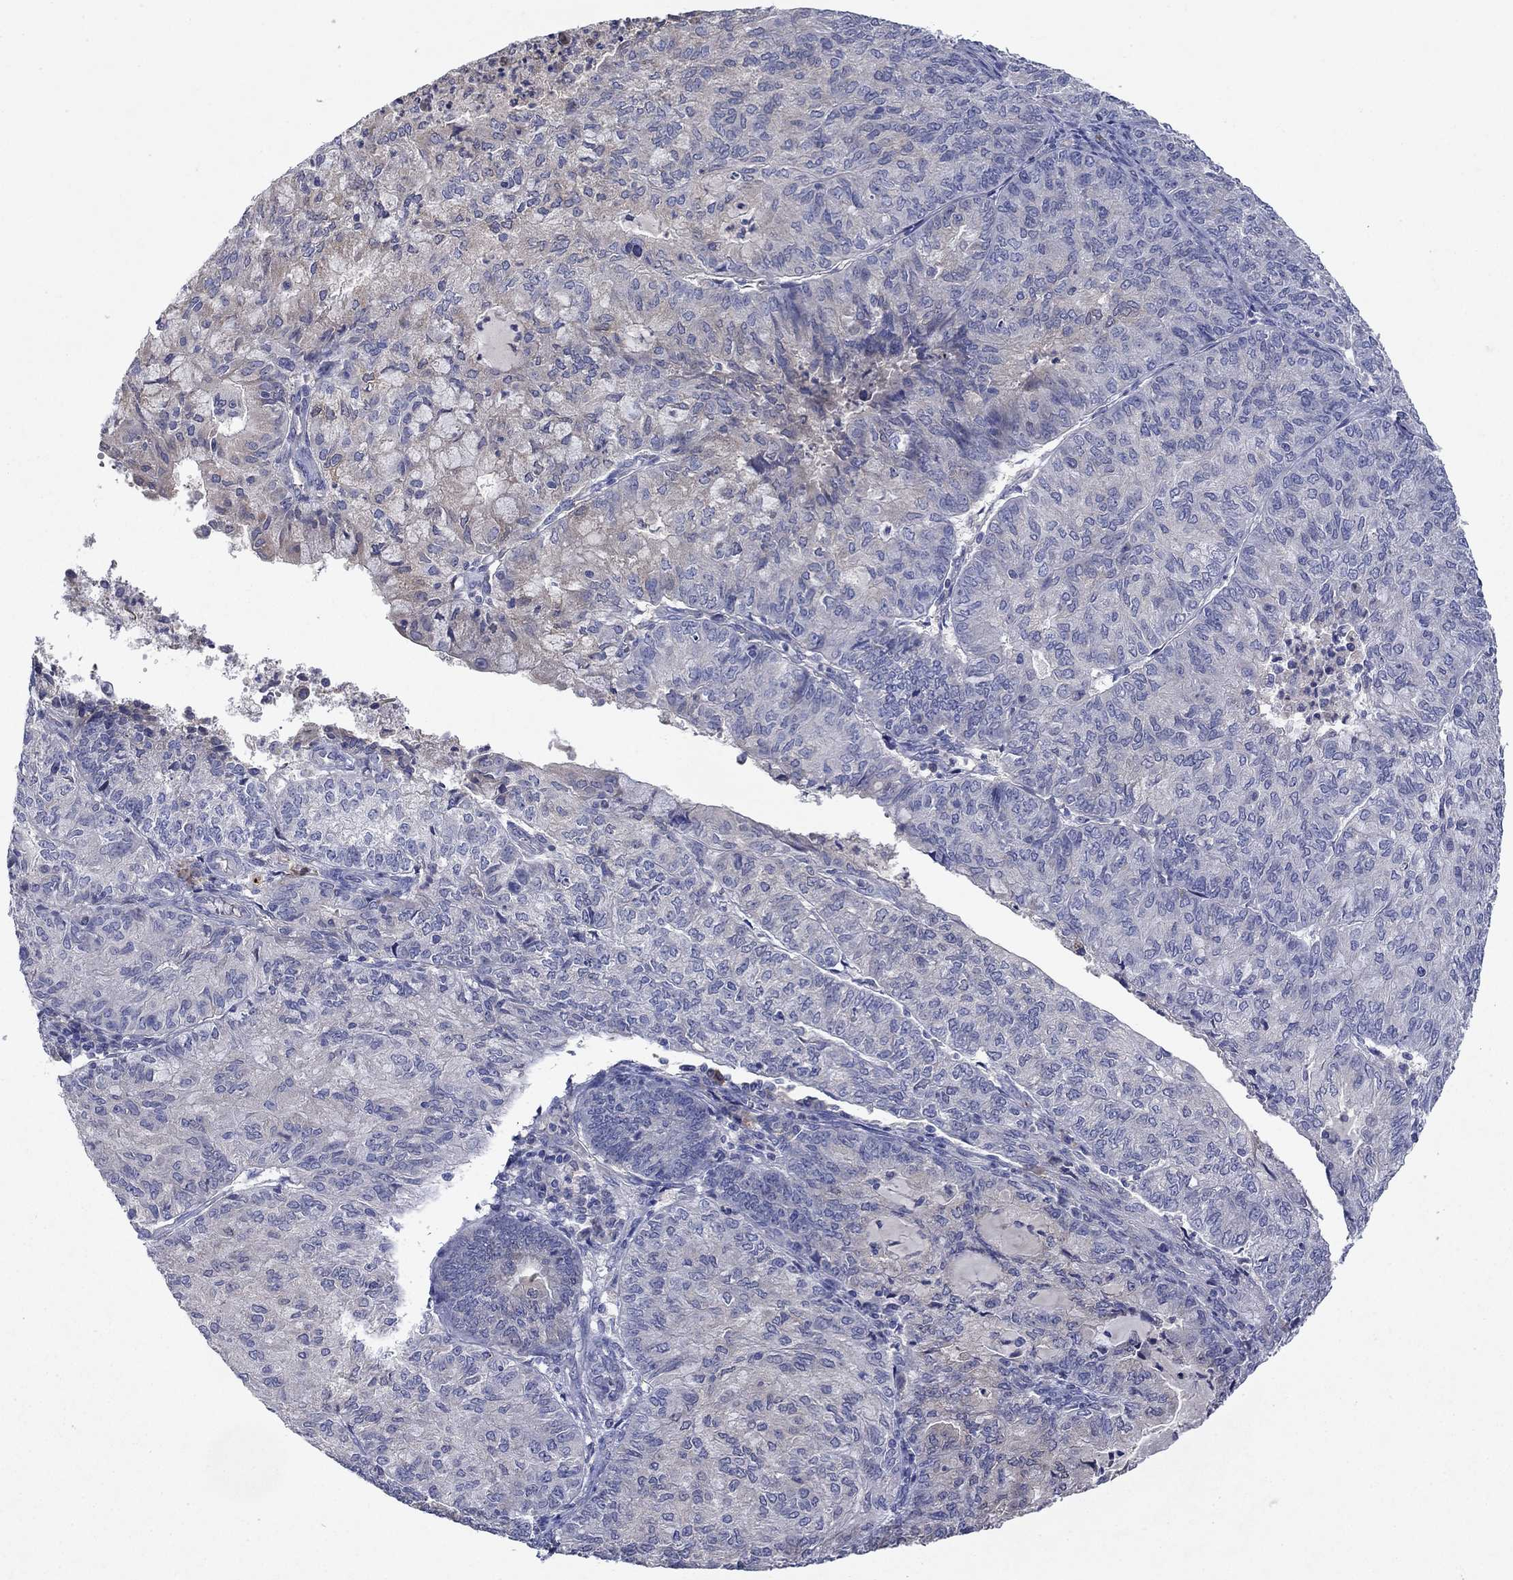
{"staining": {"intensity": "negative", "quantity": "none", "location": "none"}, "tissue": "endometrial cancer", "cell_type": "Tumor cells", "image_type": "cancer", "snomed": [{"axis": "morphology", "description": "Adenocarcinoma, NOS"}, {"axis": "topography", "description": "Endometrium"}], "caption": "DAB (3,3'-diaminobenzidine) immunohistochemical staining of human endometrial cancer displays no significant positivity in tumor cells.", "gene": "SULT2B1", "patient": {"sex": "female", "age": 82}}